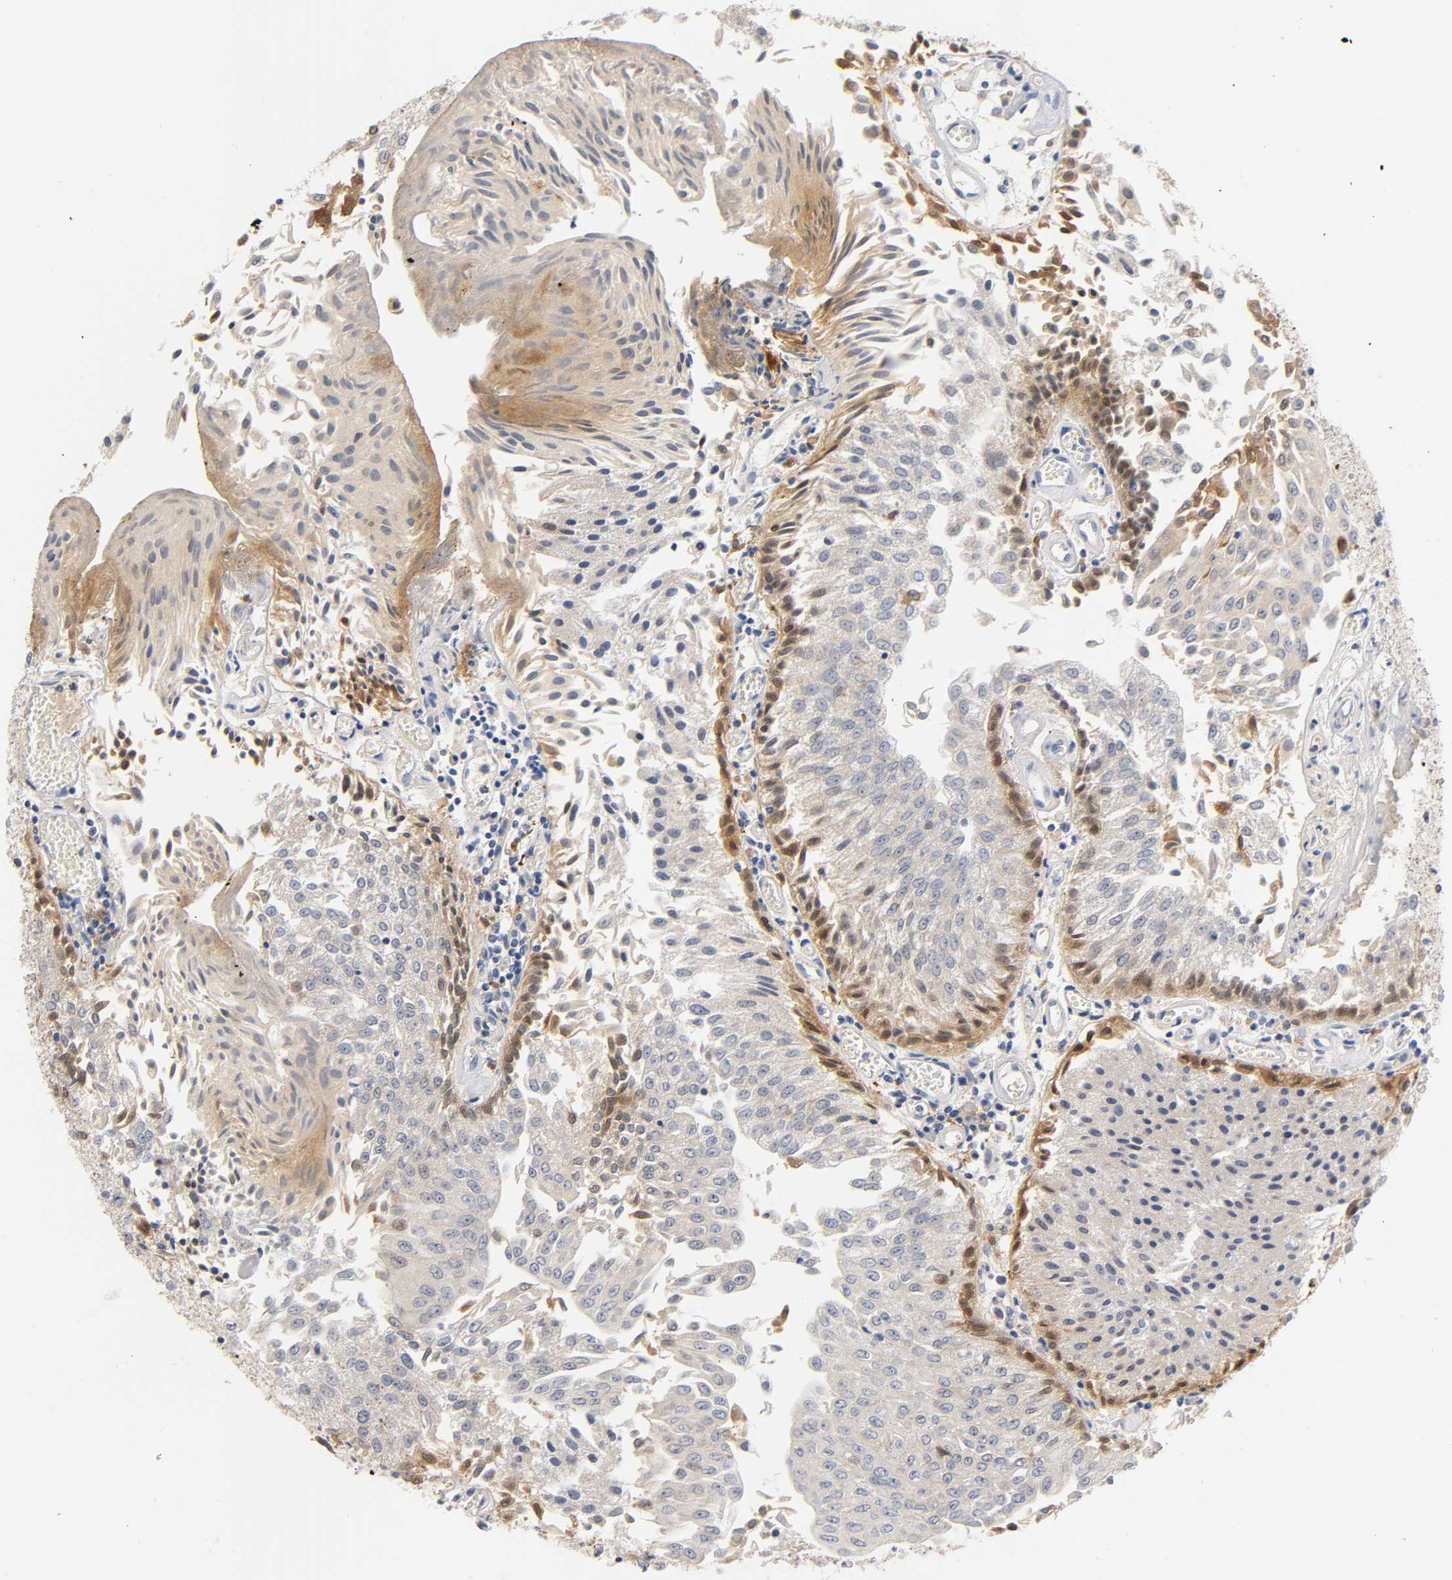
{"staining": {"intensity": "weak", "quantity": "25%-75%", "location": "cytoplasmic/membranous,nuclear"}, "tissue": "urothelial cancer", "cell_type": "Tumor cells", "image_type": "cancer", "snomed": [{"axis": "morphology", "description": "Urothelial carcinoma, Low grade"}, {"axis": "topography", "description": "Urinary bladder"}], "caption": "High-magnification brightfield microscopy of urothelial cancer stained with DAB (3,3'-diaminobenzidine) (brown) and counterstained with hematoxylin (blue). tumor cells exhibit weak cytoplasmic/membranous and nuclear expression is present in approximately25%-75% of cells. The staining was performed using DAB (3,3'-diaminobenzidine), with brown indicating positive protein expression. Nuclei are stained blue with hematoxylin.", "gene": "IL18", "patient": {"sex": "male", "age": 86}}